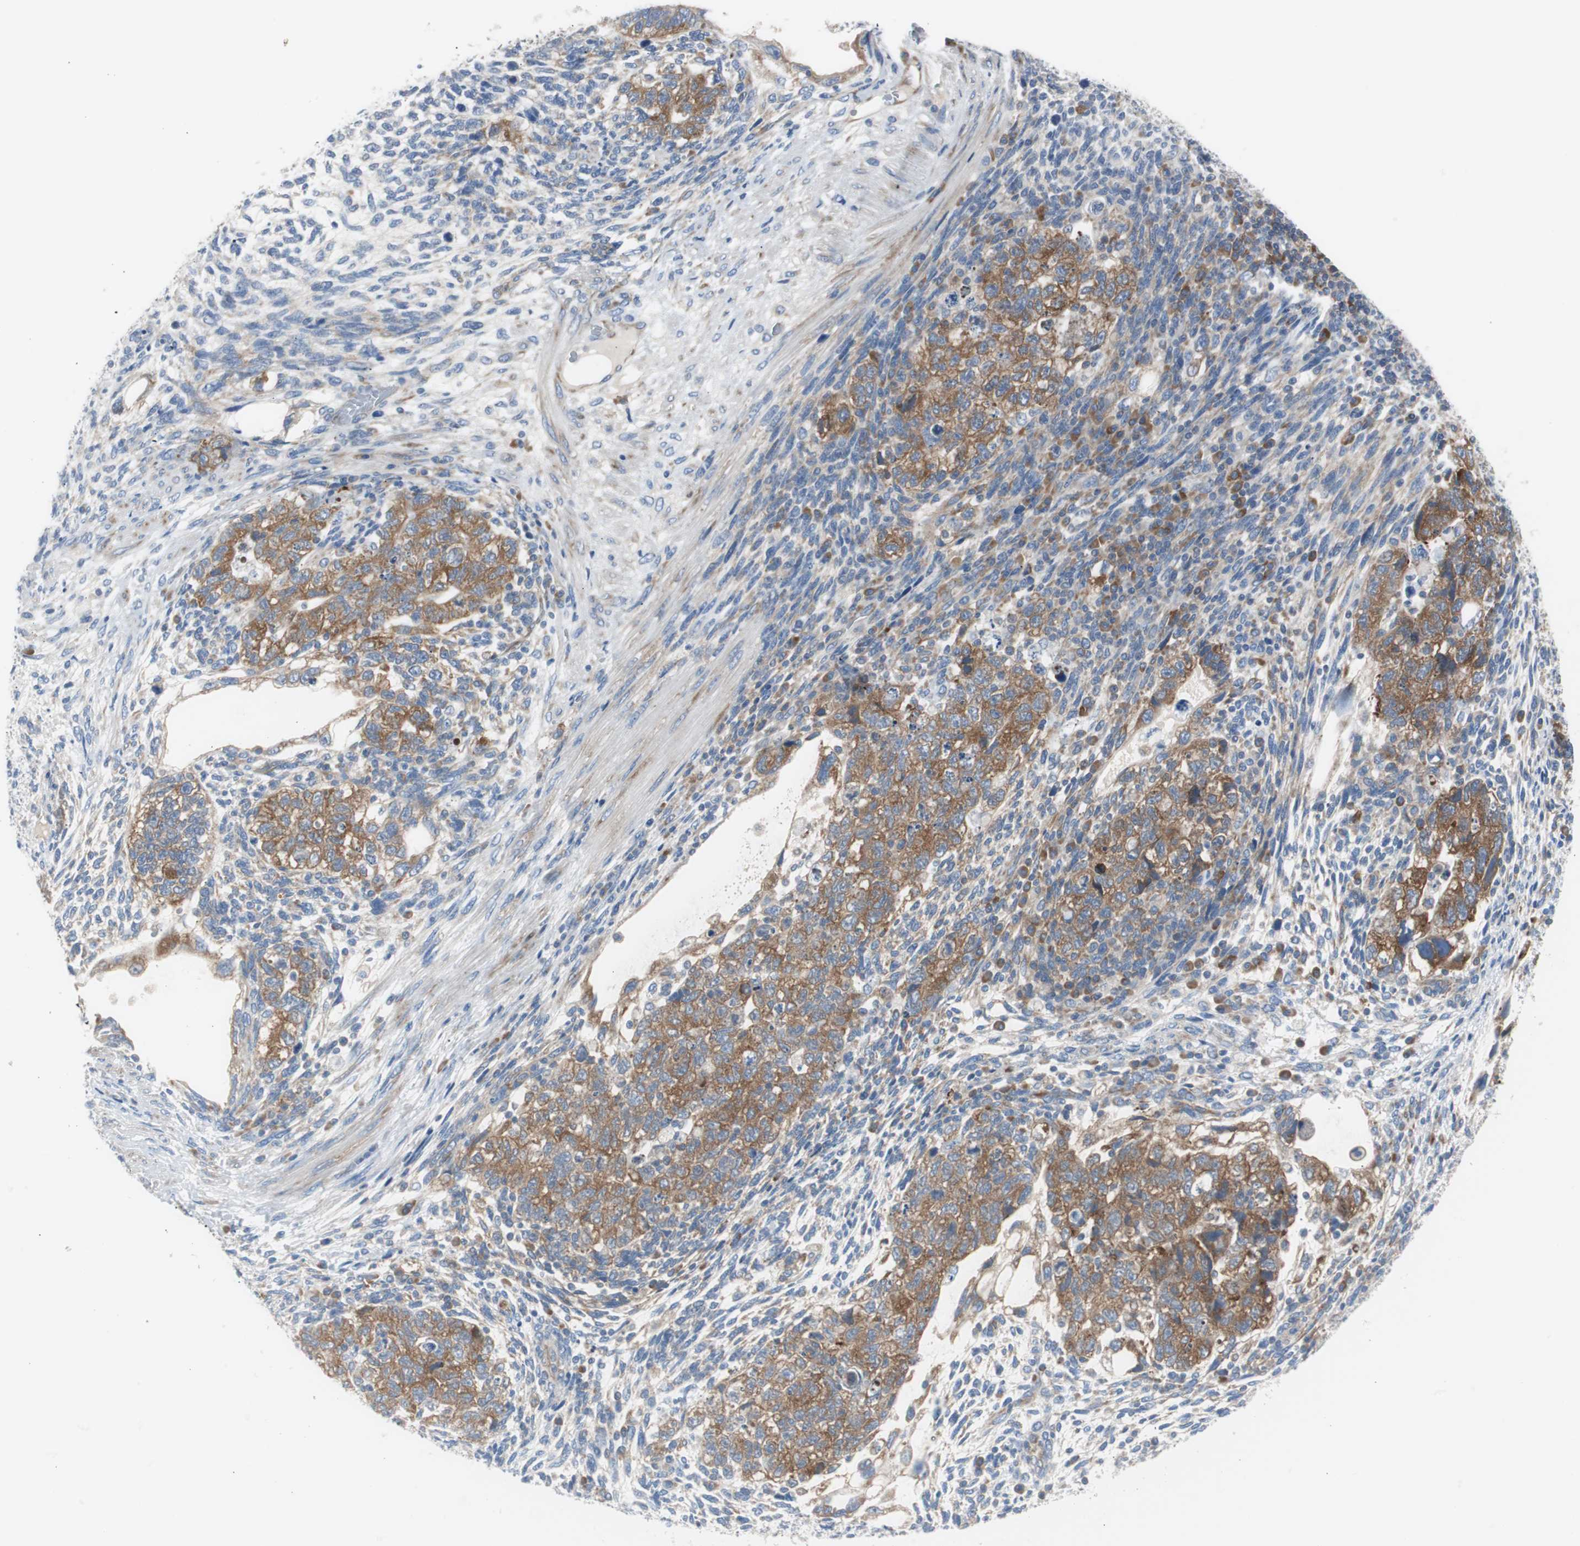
{"staining": {"intensity": "moderate", "quantity": ">75%", "location": "cytoplasmic/membranous"}, "tissue": "testis cancer", "cell_type": "Tumor cells", "image_type": "cancer", "snomed": [{"axis": "morphology", "description": "Normal tissue, NOS"}, {"axis": "morphology", "description": "Carcinoma, Embryonal, NOS"}, {"axis": "topography", "description": "Testis"}], "caption": "Immunohistochemistry (IHC) (DAB (3,3'-diaminobenzidine)) staining of human testis cancer (embryonal carcinoma) reveals moderate cytoplasmic/membranous protein staining in about >75% of tumor cells.", "gene": "RPS12", "patient": {"sex": "male", "age": 36}}